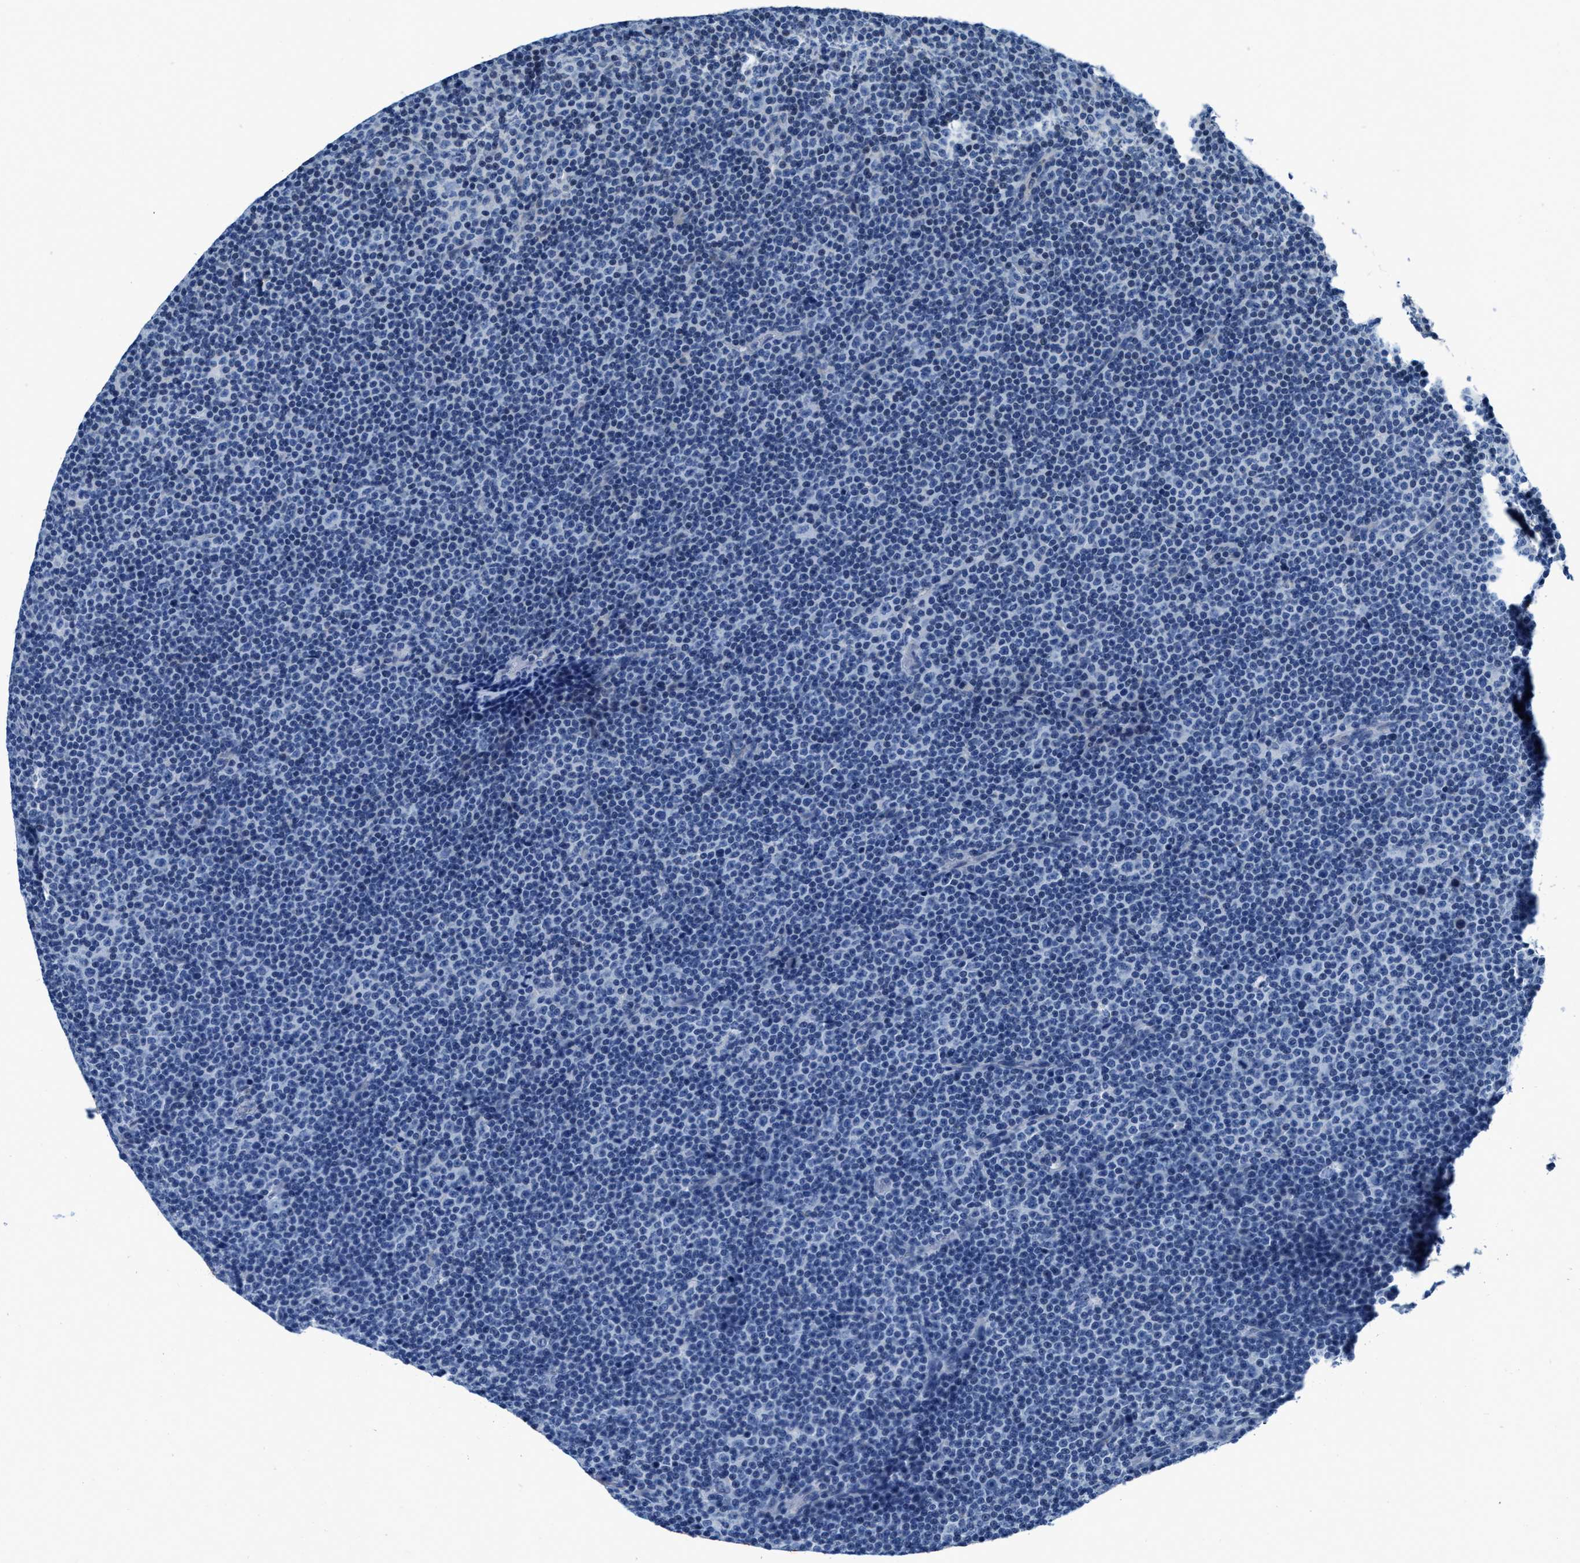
{"staining": {"intensity": "negative", "quantity": "none", "location": "none"}, "tissue": "lymphoma", "cell_type": "Tumor cells", "image_type": "cancer", "snomed": [{"axis": "morphology", "description": "Malignant lymphoma, non-Hodgkin's type, Low grade"}, {"axis": "topography", "description": "Lymph node"}], "caption": "Immunohistochemistry image of low-grade malignant lymphoma, non-Hodgkin's type stained for a protein (brown), which reveals no staining in tumor cells.", "gene": "ASZ1", "patient": {"sex": "female", "age": 67}}